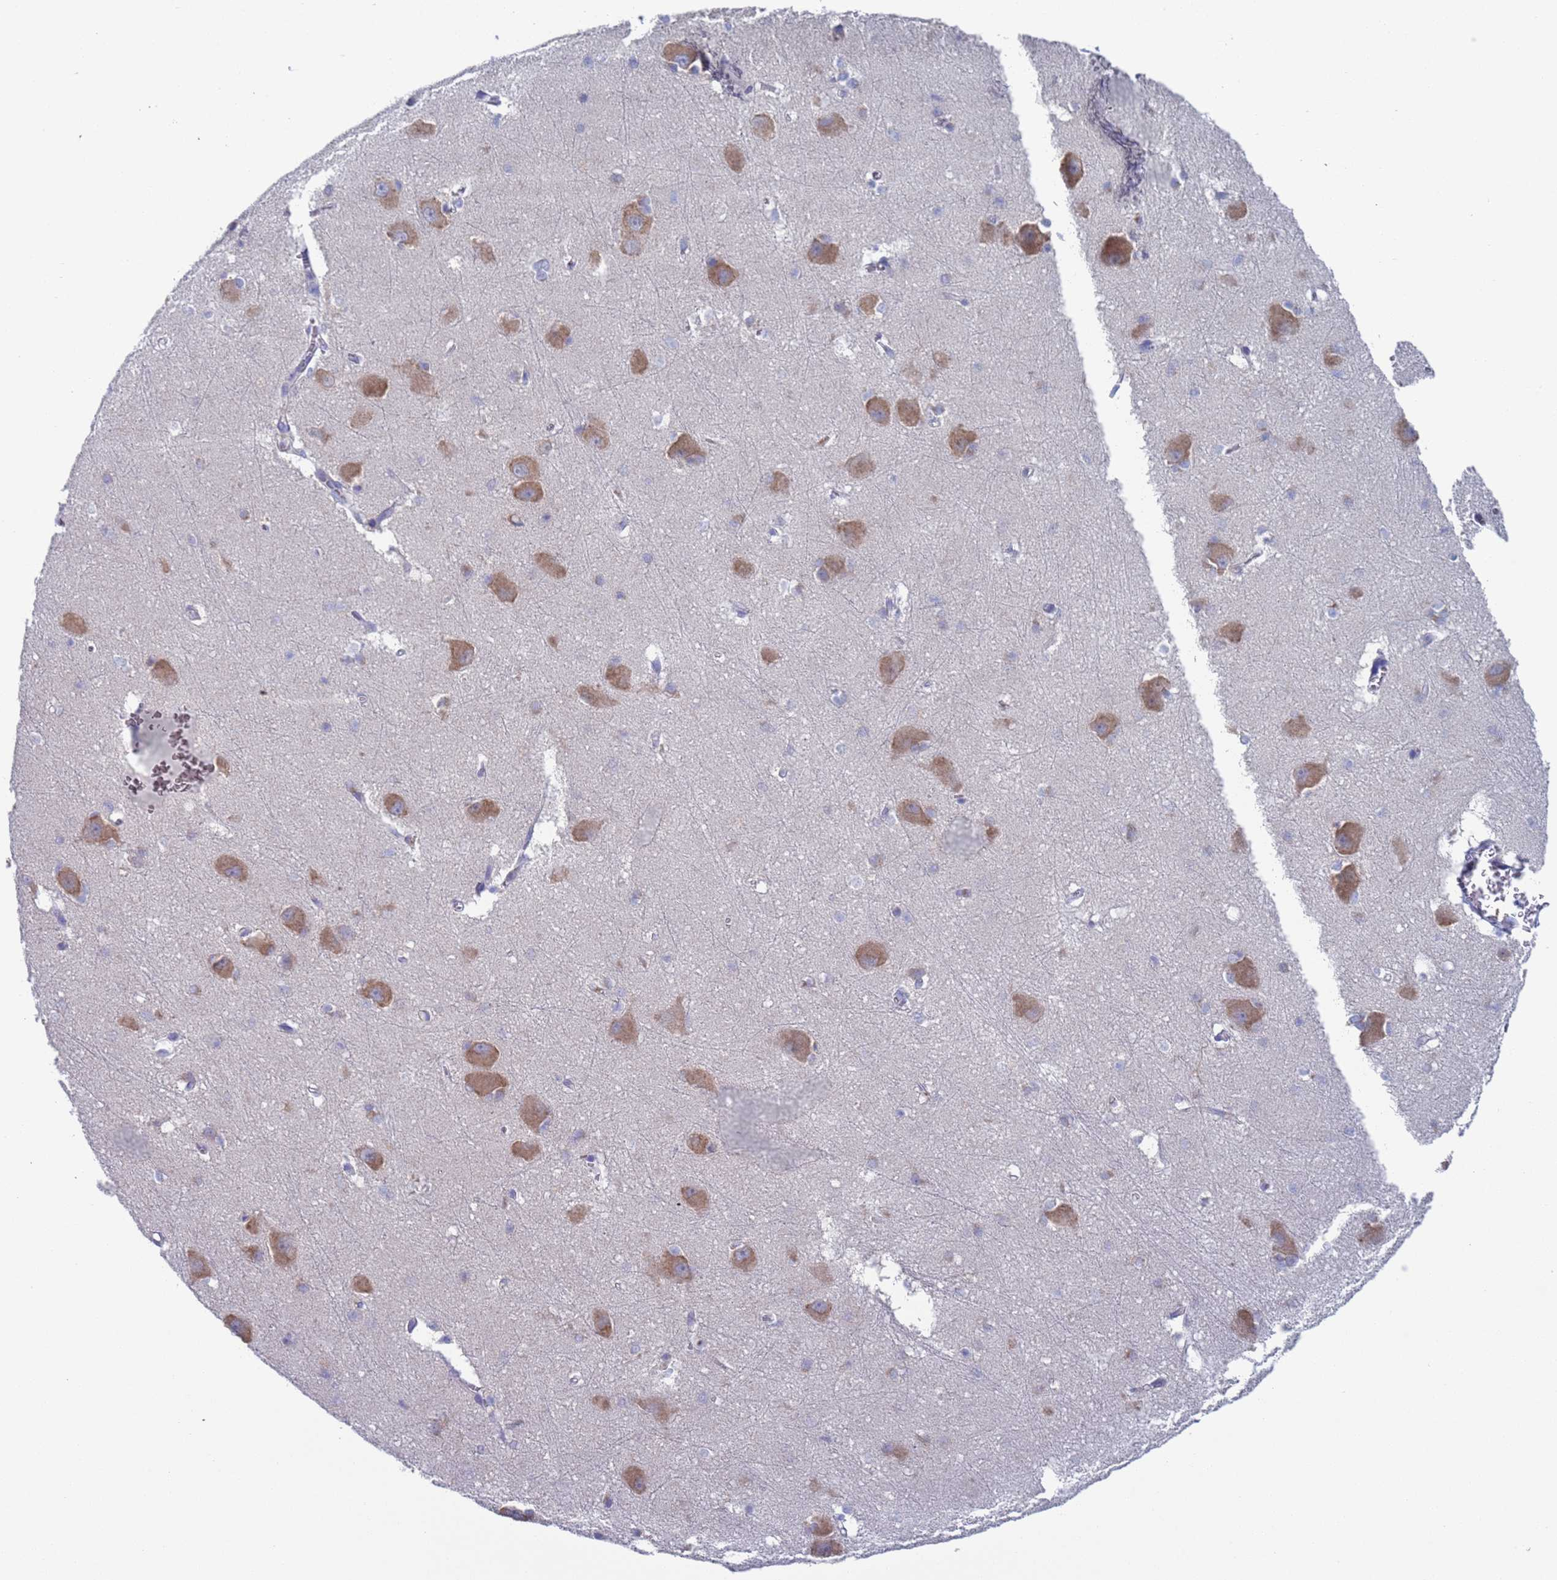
{"staining": {"intensity": "negative", "quantity": "none", "location": "none"}, "tissue": "caudate", "cell_type": "Glial cells", "image_type": "normal", "snomed": [{"axis": "morphology", "description": "Normal tissue, NOS"}, {"axis": "topography", "description": "Lateral ventricle wall"}], "caption": "Unremarkable caudate was stained to show a protein in brown. There is no significant expression in glial cells.", "gene": "PET117", "patient": {"sex": "male", "age": 37}}